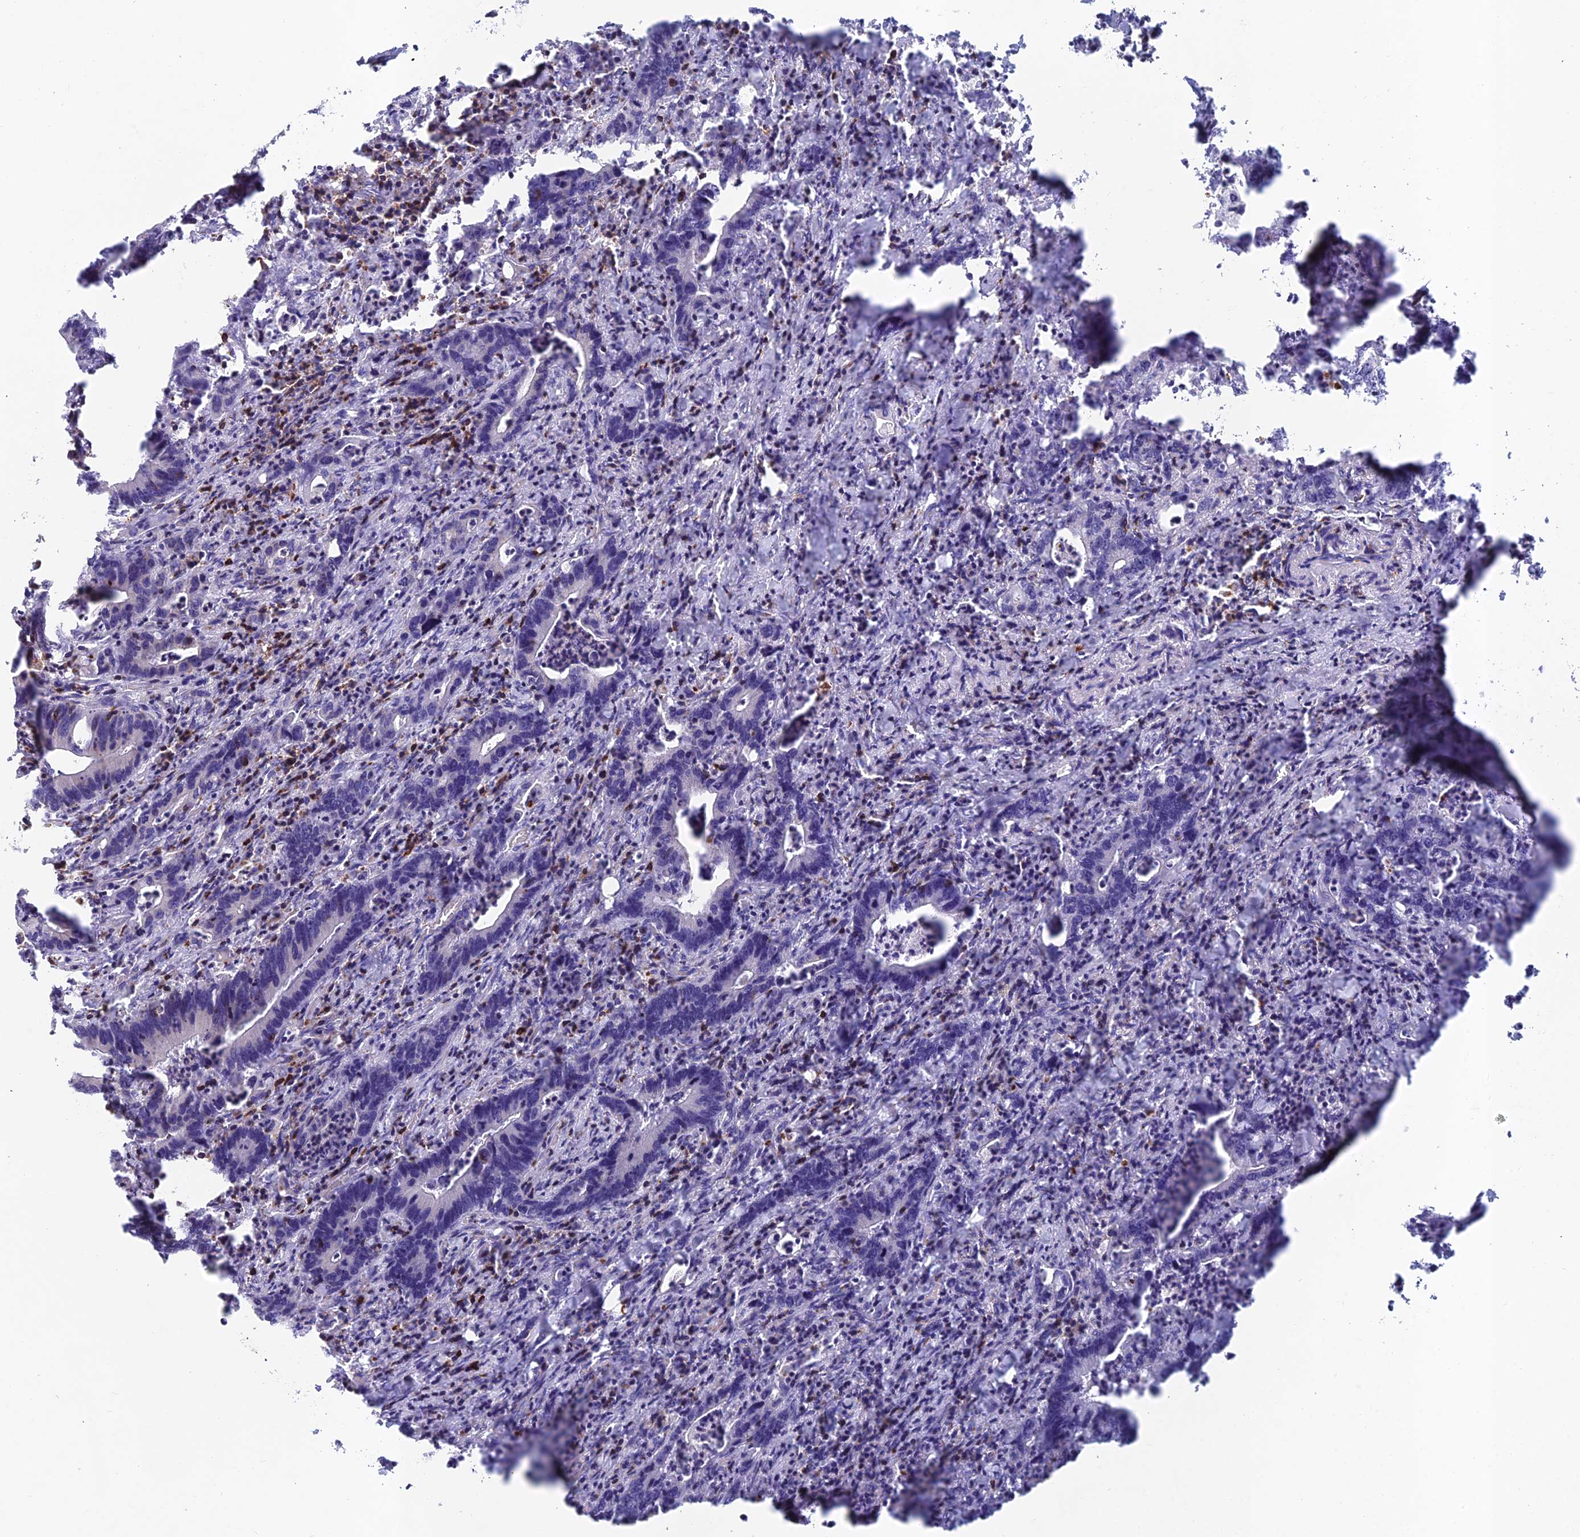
{"staining": {"intensity": "negative", "quantity": "none", "location": "none"}, "tissue": "colorectal cancer", "cell_type": "Tumor cells", "image_type": "cancer", "snomed": [{"axis": "morphology", "description": "Adenocarcinoma, NOS"}, {"axis": "topography", "description": "Colon"}], "caption": "Tumor cells show no significant staining in colorectal cancer (adenocarcinoma).", "gene": "ABI3BP", "patient": {"sex": "female", "age": 75}}